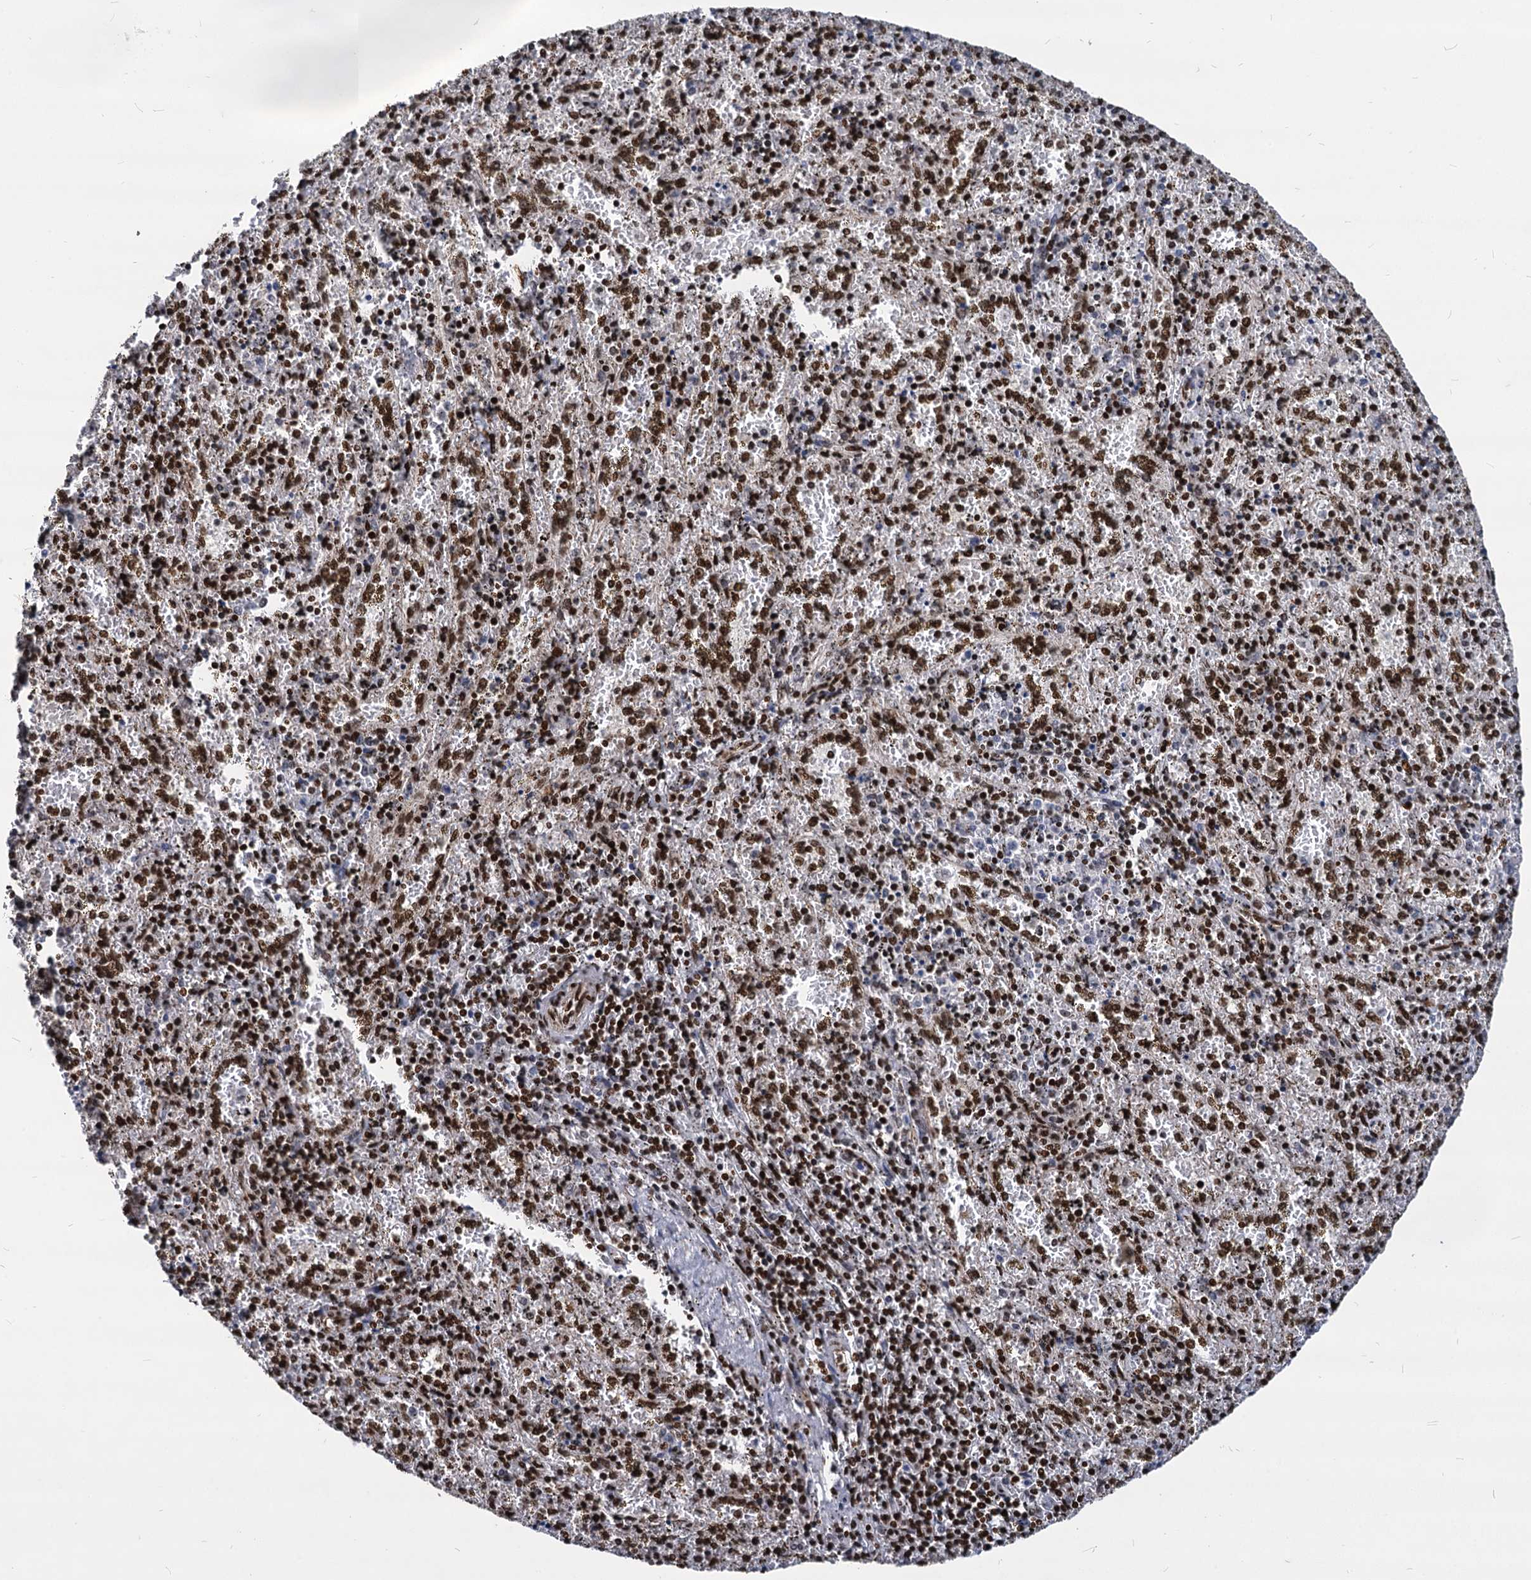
{"staining": {"intensity": "strong", "quantity": ">75%", "location": "nuclear"}, "tissue": "spleen", "cell_type": "Cells in red pulp", "image_type": "normal", "snomed": [{"axis": "morphology", "description": "Normal tissue, NOS"}, {"axis": "topography", "description": "Spleen"}], "caption": "Cells in red pulp show high levels of strong nuclear staining in approximately >75% of cells in benign human spleen.", "gene": "MECP2", "patient": {"sex": "male", "age": 11}}